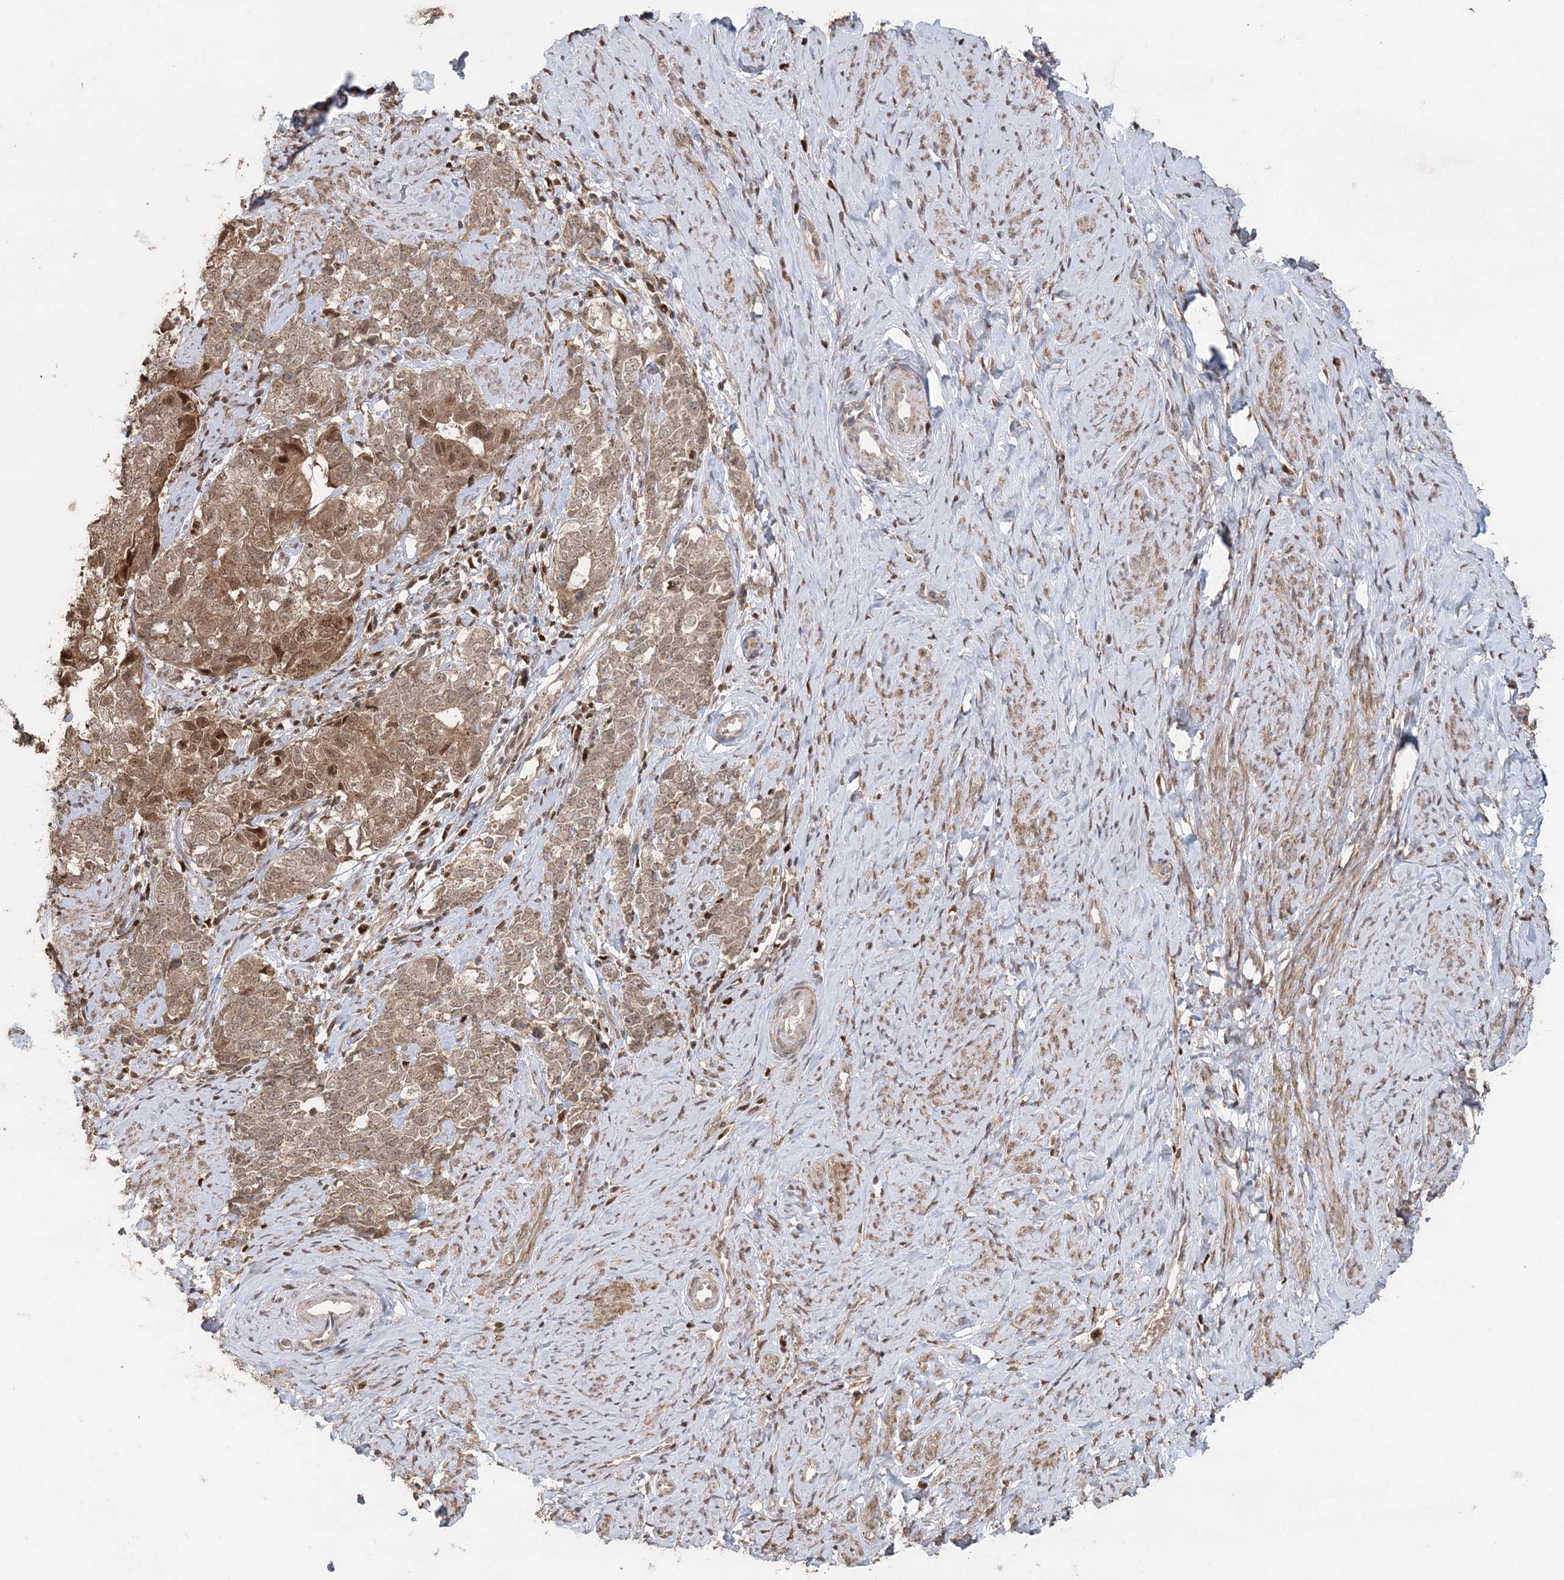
{"staining": {"intensity": "moderate", "quantity": ">75%", "location": "cytoplasmic/membranous,nuclear"}, "tissue": "cervical cancer", "cell_type": "Tumor cells", "image_type": "cancer", "snomed": [{"axis": "morphology", "description": "Squamous cell carcinoma, NOS"}, {"axis": "topography", "description": "Cervix"}], "caption": "An image showing moderate cytoplasmic/membranous and nuclear positivity in about >75% of tumor cells in cervical squamous cell carcinoma, as visualized by brown immunohistochemical staining.", "gene": "SLU7", "patient": {"sex": "female", "age": 63}}